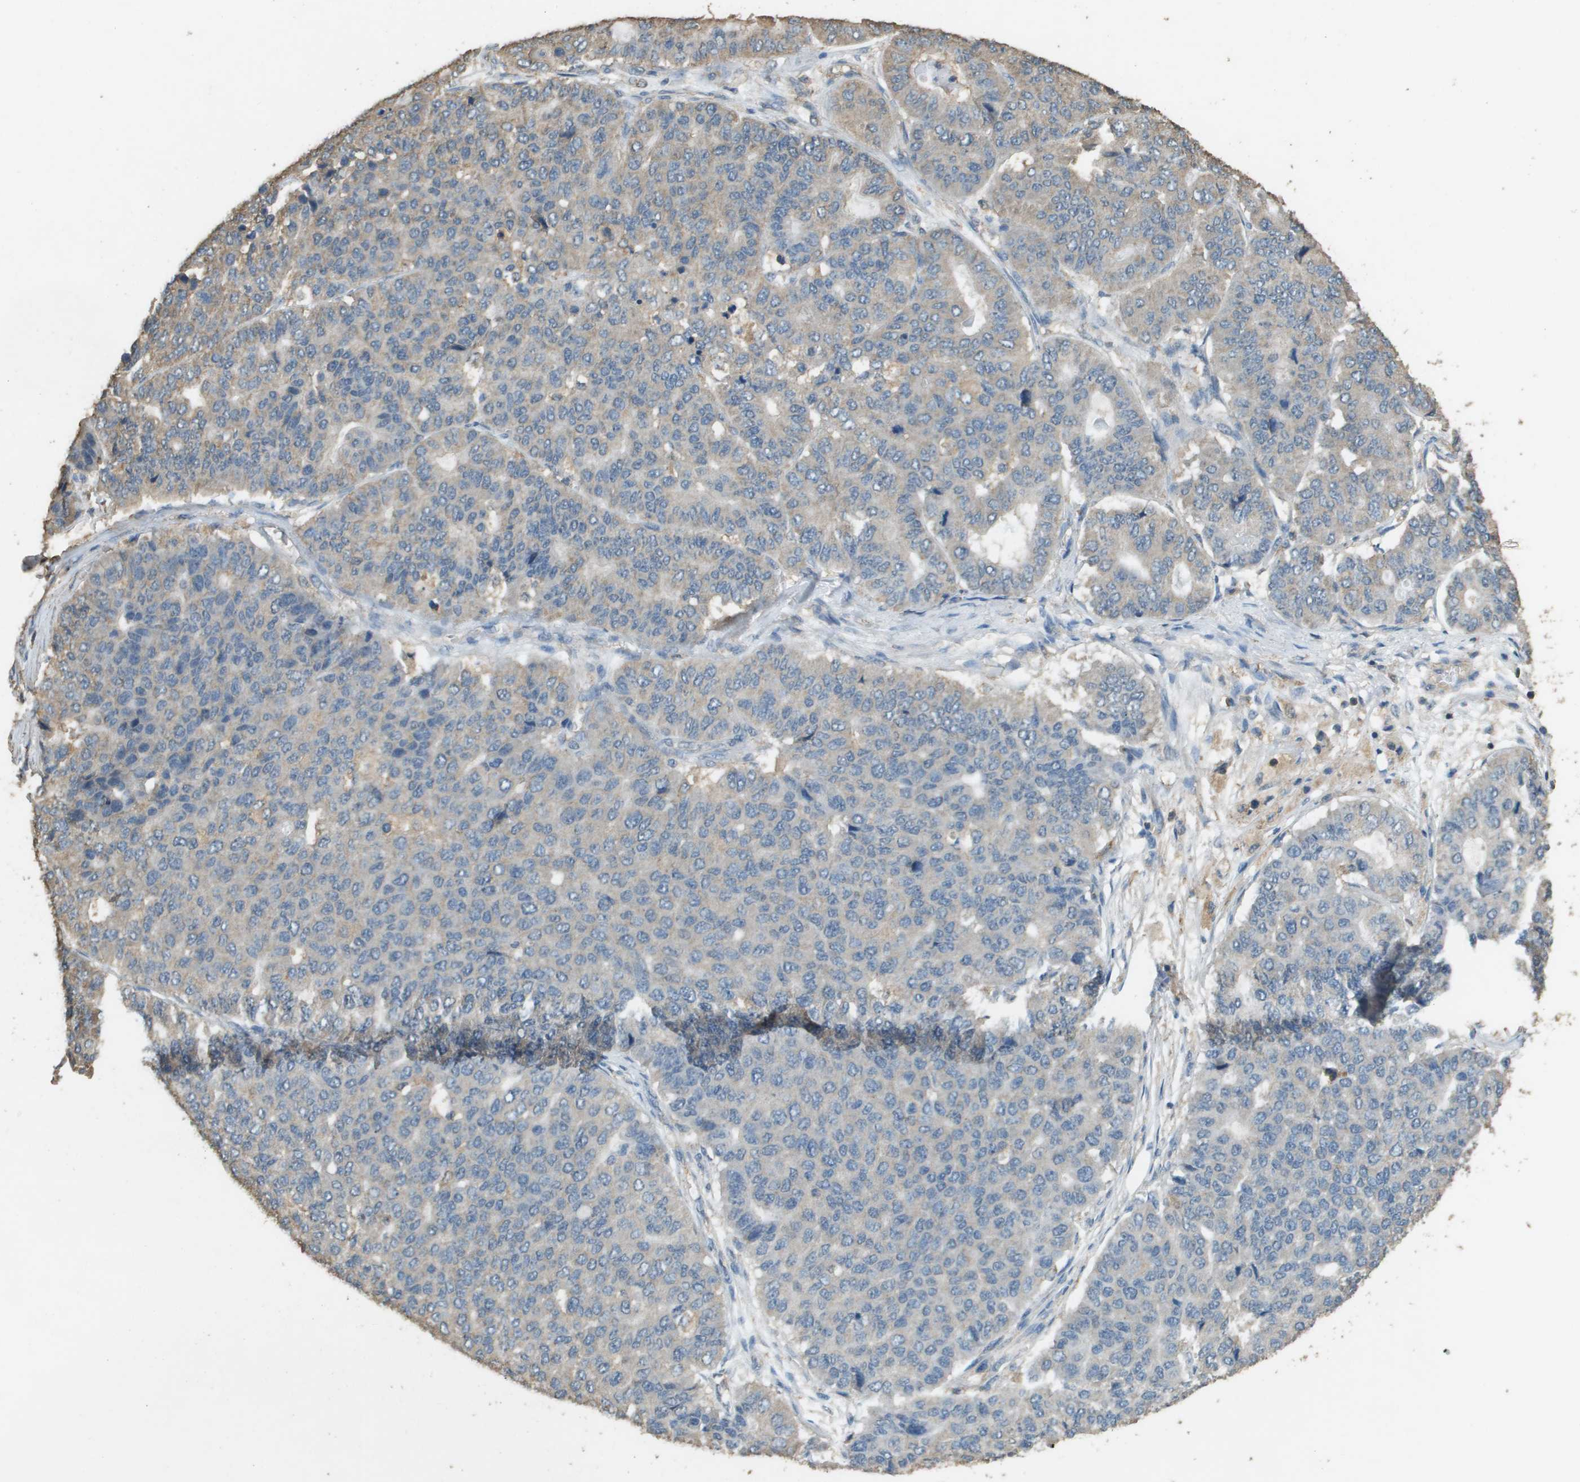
{"staining": {"intensity": "weak", "quantity": "<25%", "location": "cytoplasmic/membranous"}, "tissue": "pancreatic cancer", "cell_type": "Tumor cells", "image_type": "cancer", "snomed": [{"axis": "morphology", "description": "Adenocarcinoma, NOS"}, {"axis": "topography", "description": "Pancreas"}], "caption": "Tumor cells show no significant protein staining in pancreatic adenocarcinoma.", "gene": "MS4A7", "patient": {"sex": "male", "age": 50}}